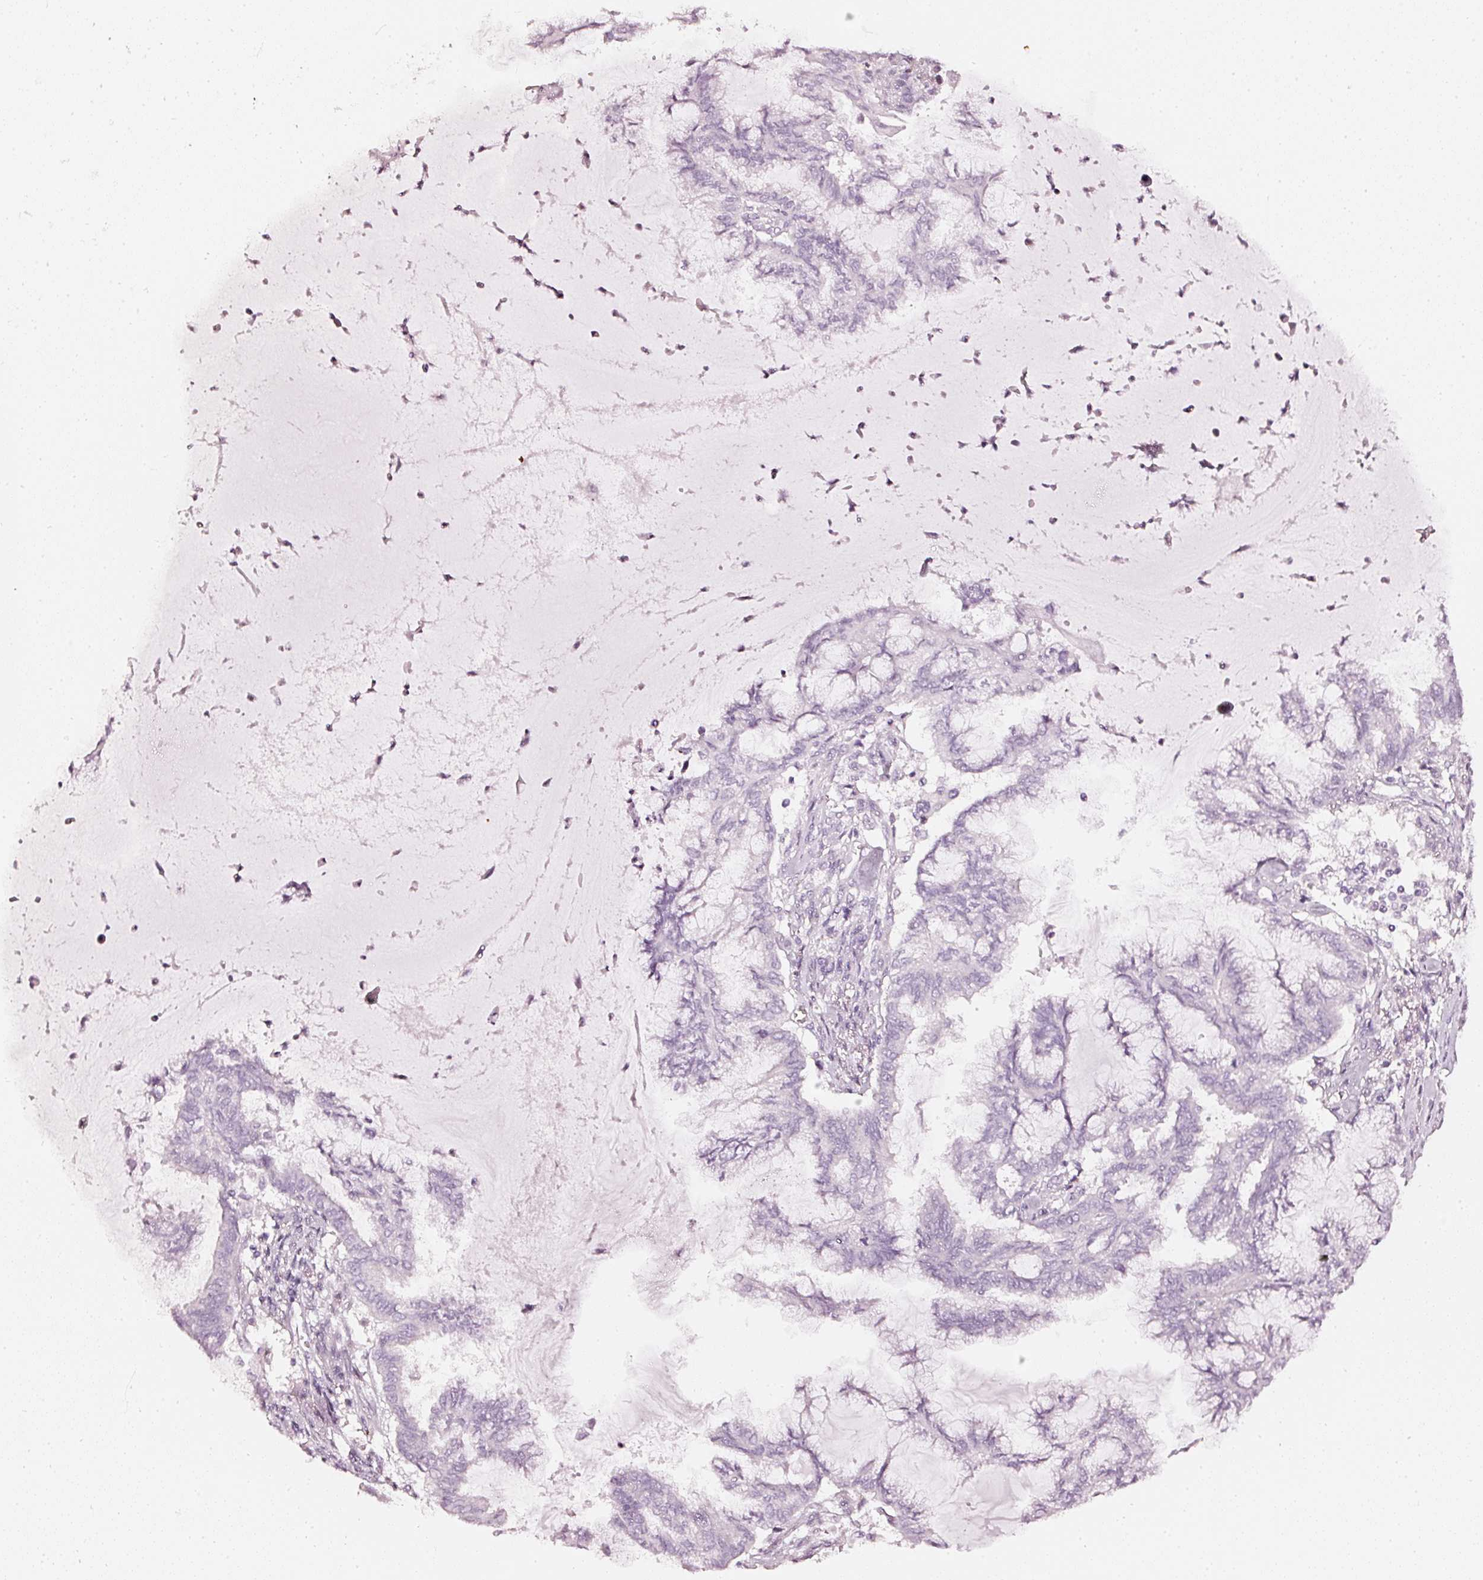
{"staining": {"intensity": "negative", "quantity": "none", "location": "none"}, "tissue": "endometrial cancer", "cell_type": "Tumor cells", "image_type": "cancer", "snomed": [{"axis": "morphology", "description": "Adenocarcinoma, NOS"}, {"axis": "topography", "description": "Endometrium"}], "caption": "Tumor cells are negative for brown protein staining in adenocarcinoma (endometrial). (Stains: DAB immunohistochemistry with hematoxylin counter stain, Microscopy: brightfield microscopy at high magnification).", "gene": "CNP", "patient": {"sex": "female", "age": 86}}